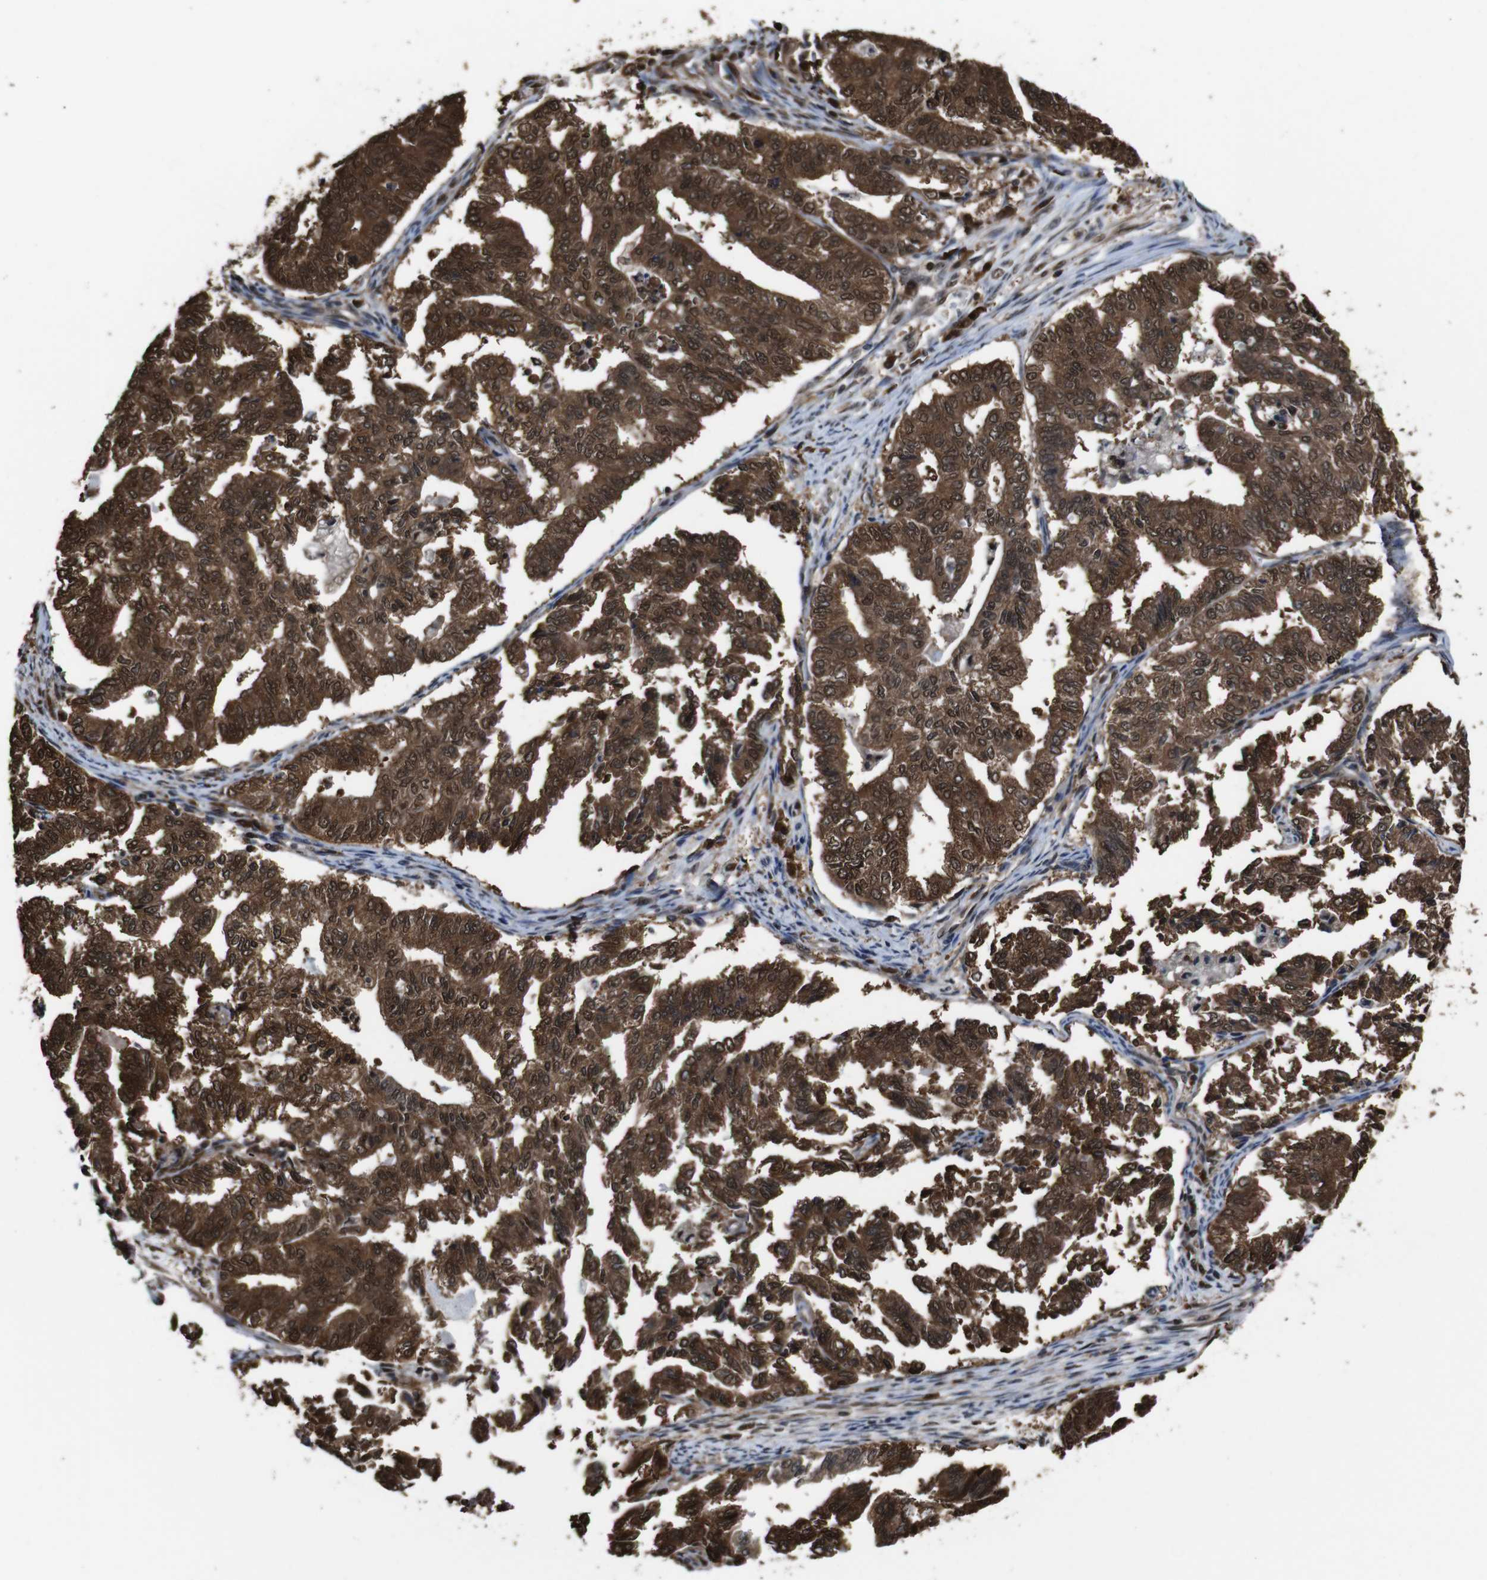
{"staining": {"intensity": "strong", "quantity": ">75%", "location": "cytoplasmic/membranous,nuclear"}, "tissue": "endometrial cancer", "cell_type": "Tumor cells", "image_type": "cancer", "snomed": [{"axis": "morphology", "description": "Adenocarcinoma, NOS"}, {"axis": "topography", "description": "Endometrium"}], "caption": "Human endometrial adenocarcinoma stained for a protein (brown) demonstrates strong cytoplasmic/membranous and nuclear positive staining in approximately >75% of tumor cells.", "gene": "VCP", "patient": {"sex": "female", "age": 79}}